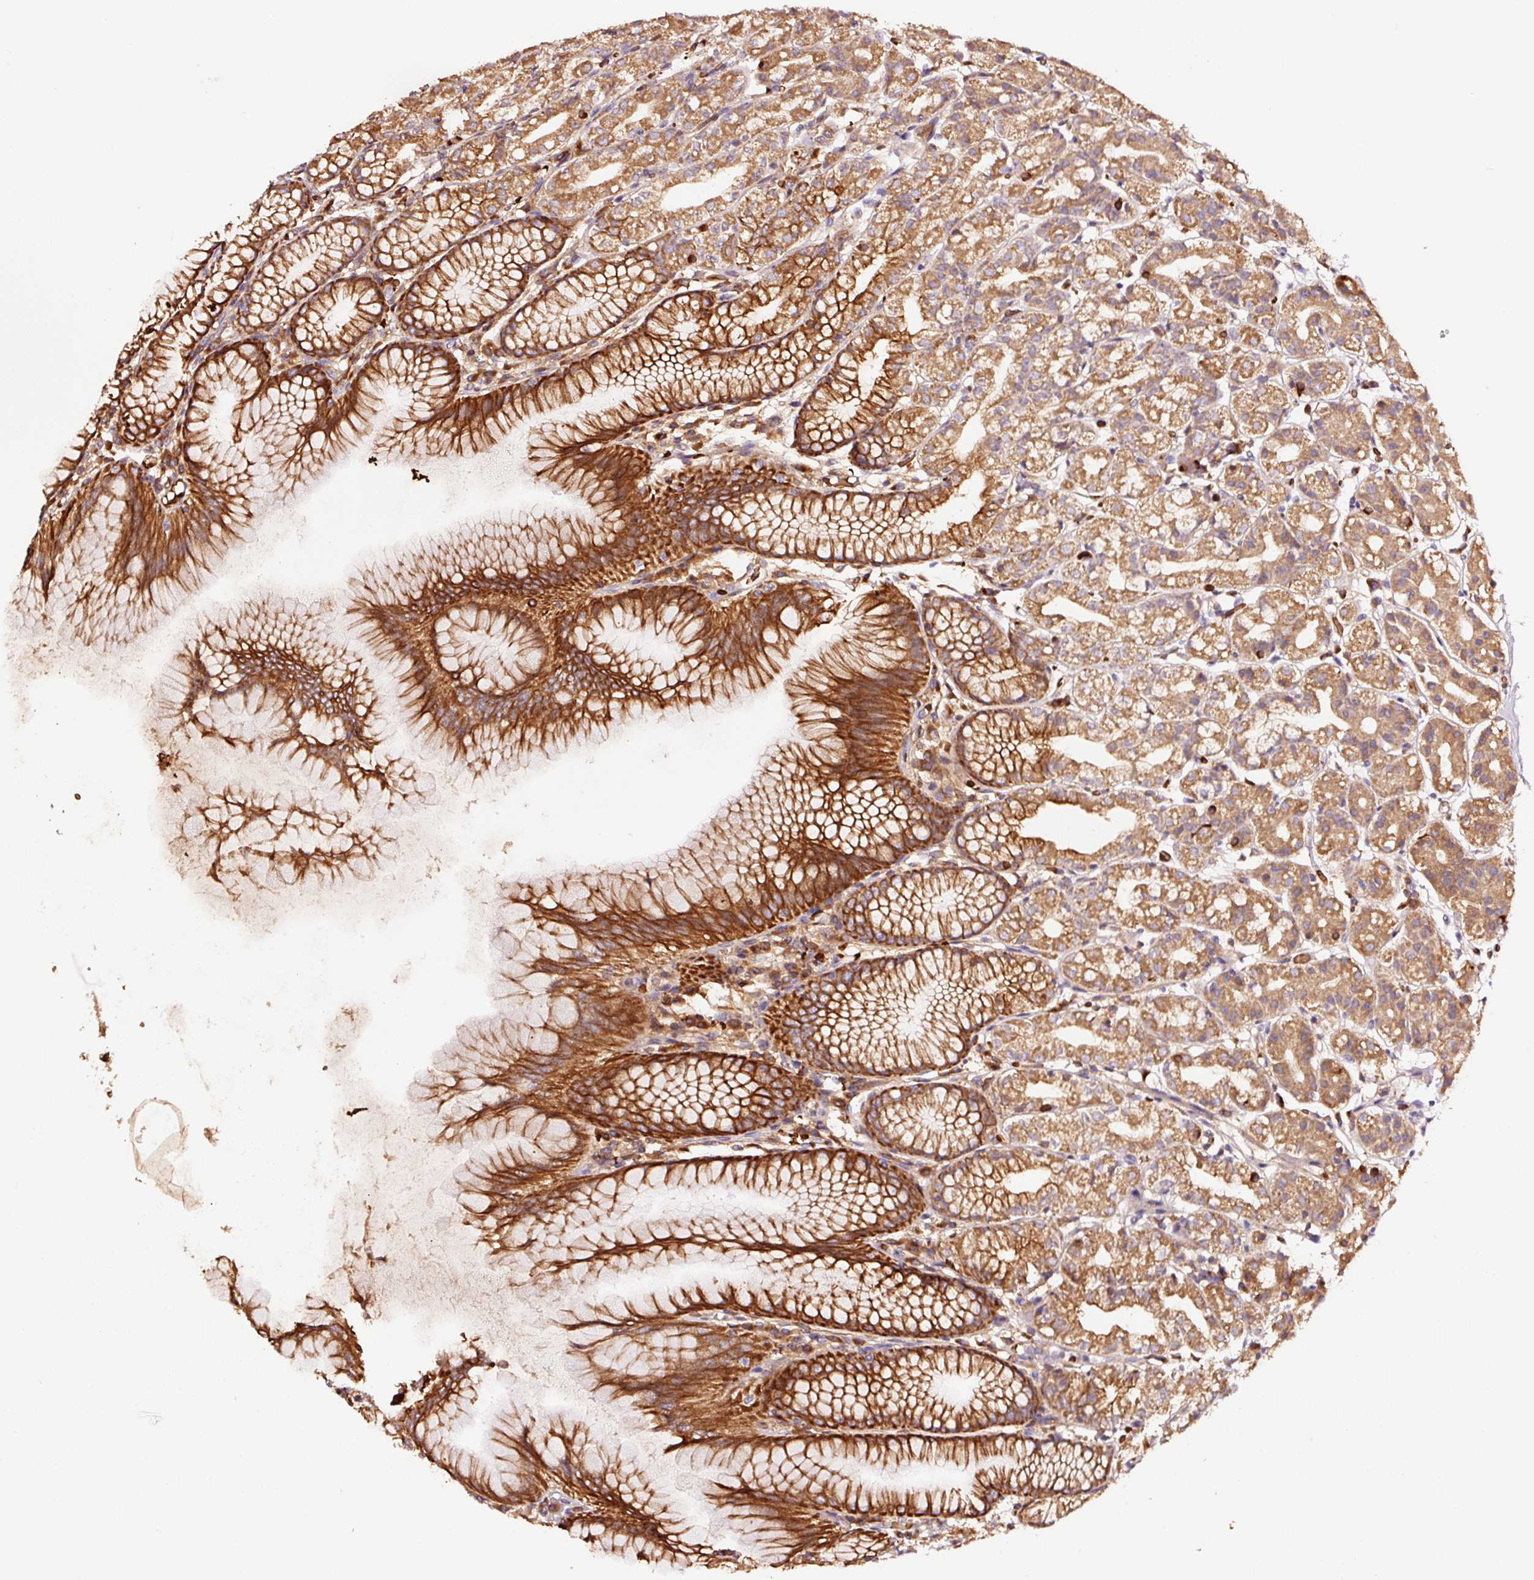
{"staining": {"intensity": "strong", "quantity": "25%-75%", "location": "cytoplasmic/membranous"}, "tissue": "stomach", "cell_type": "Glandular cells", "image_type": "normal", "snomed": [{"axis": "morphology", "description": "Normal tissue, NOS"}, {"axis": "topography", "description": "Stomach"}], "caption": "Protein staining of benign stomach shows strong cytoplasmic/membranous expression in about 25%-75% of glandular cells.", "gene": "PGLYRP2", "patient": {"sex": "female", "age": 57}}